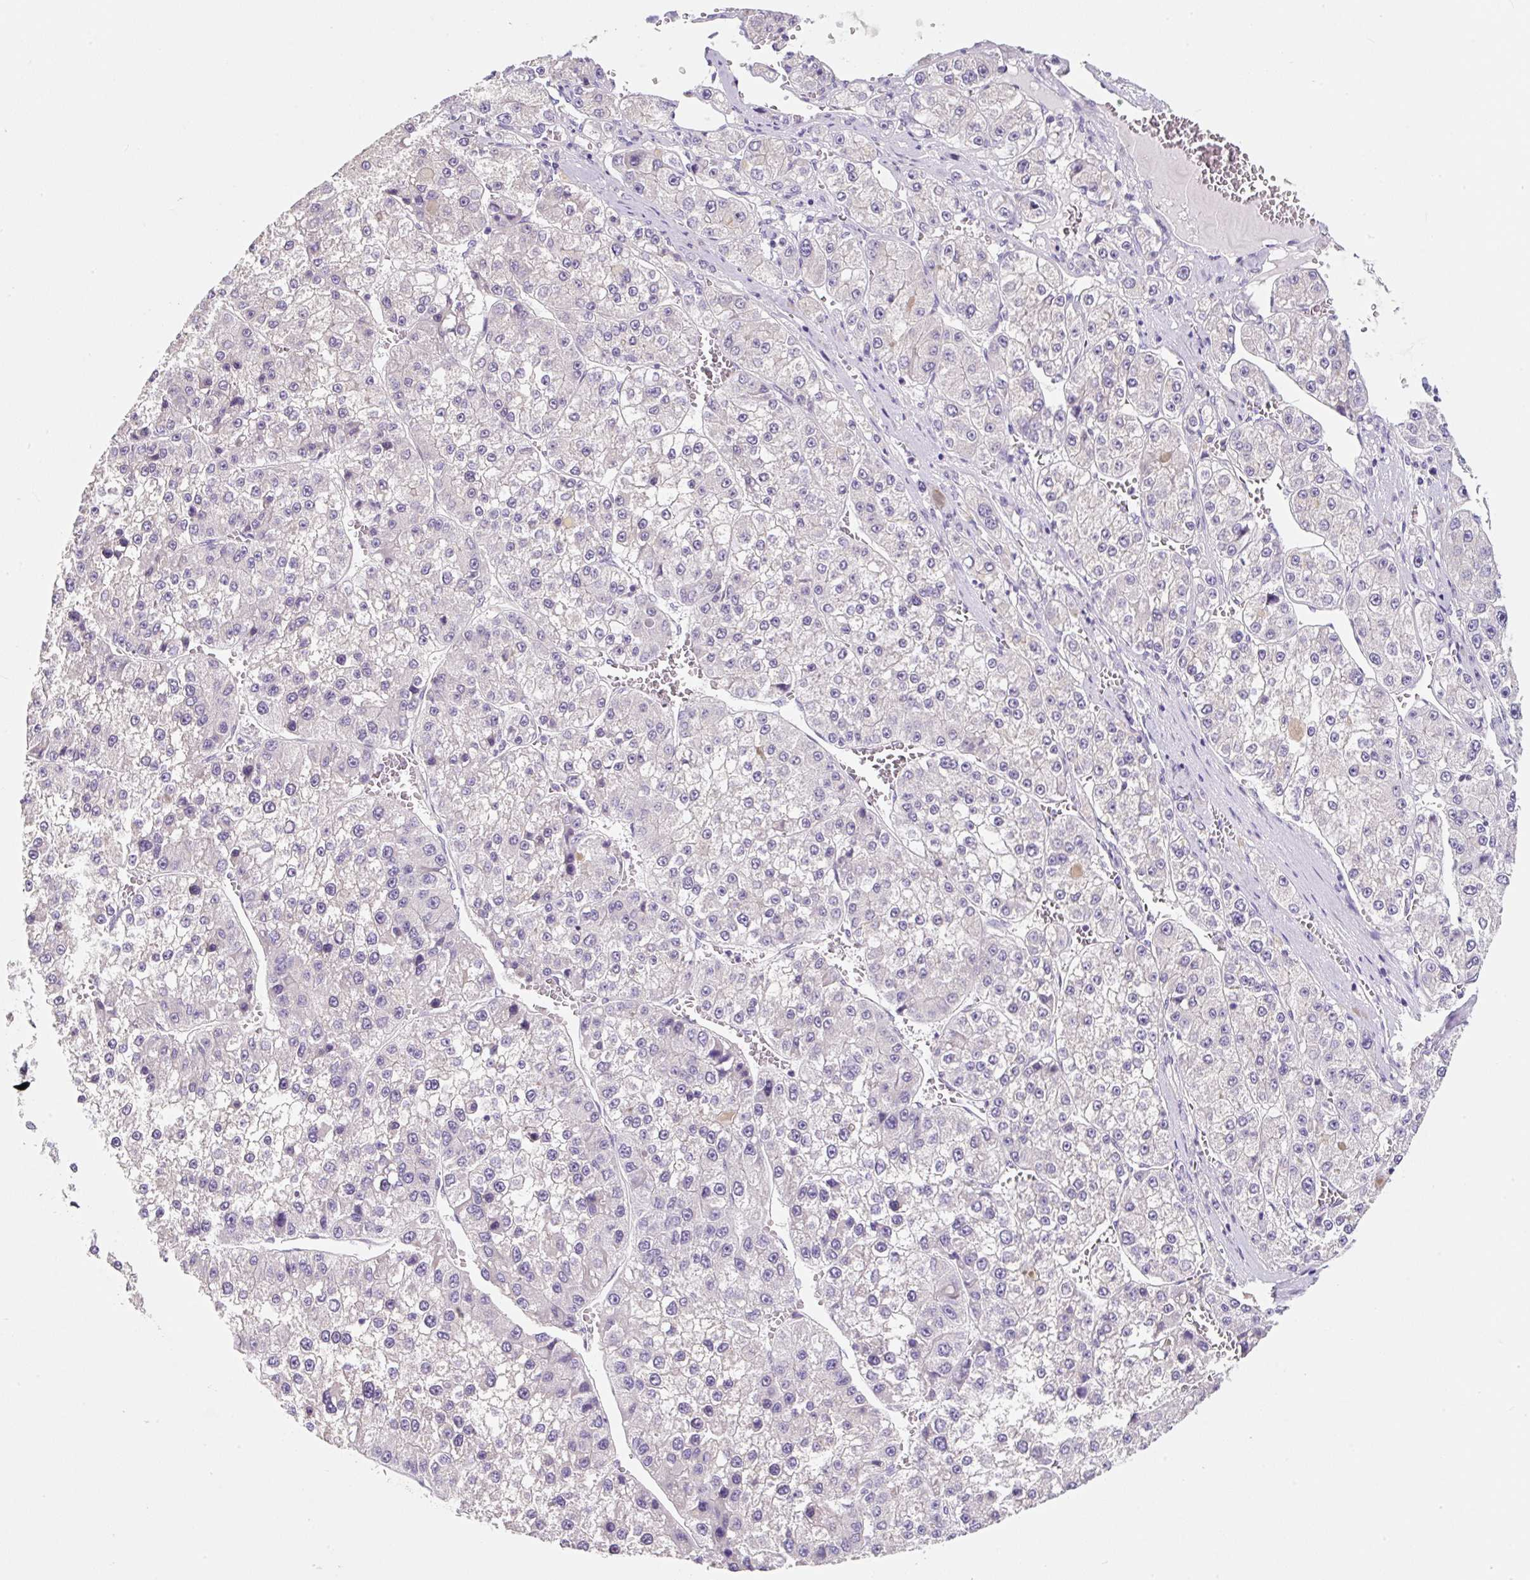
{"staining": {"intensity": "negative", "quantity": "none", "location": "none"}, "tissue": "liver cancer", "cell_type": "Tumor cells", "image_type": "cancer", "snomed": [{"axis": "morphology", "description": "Carcinoma, Hepatocellular, NOS"}, {"axis": "topography", "description": "Liver"}], "caption": "Immunohistochemistry micrograph of neoplastic tissue: human hepatocellular carcinoma (liver) stained with DAB displays no significant protein positivity in tumor cells. The staining is performed using DAB brown chromogen with nuclei counter-stained in using hematoxylin.", "gene": "SYP", "patient": {"sex": "female", "age": 73}}